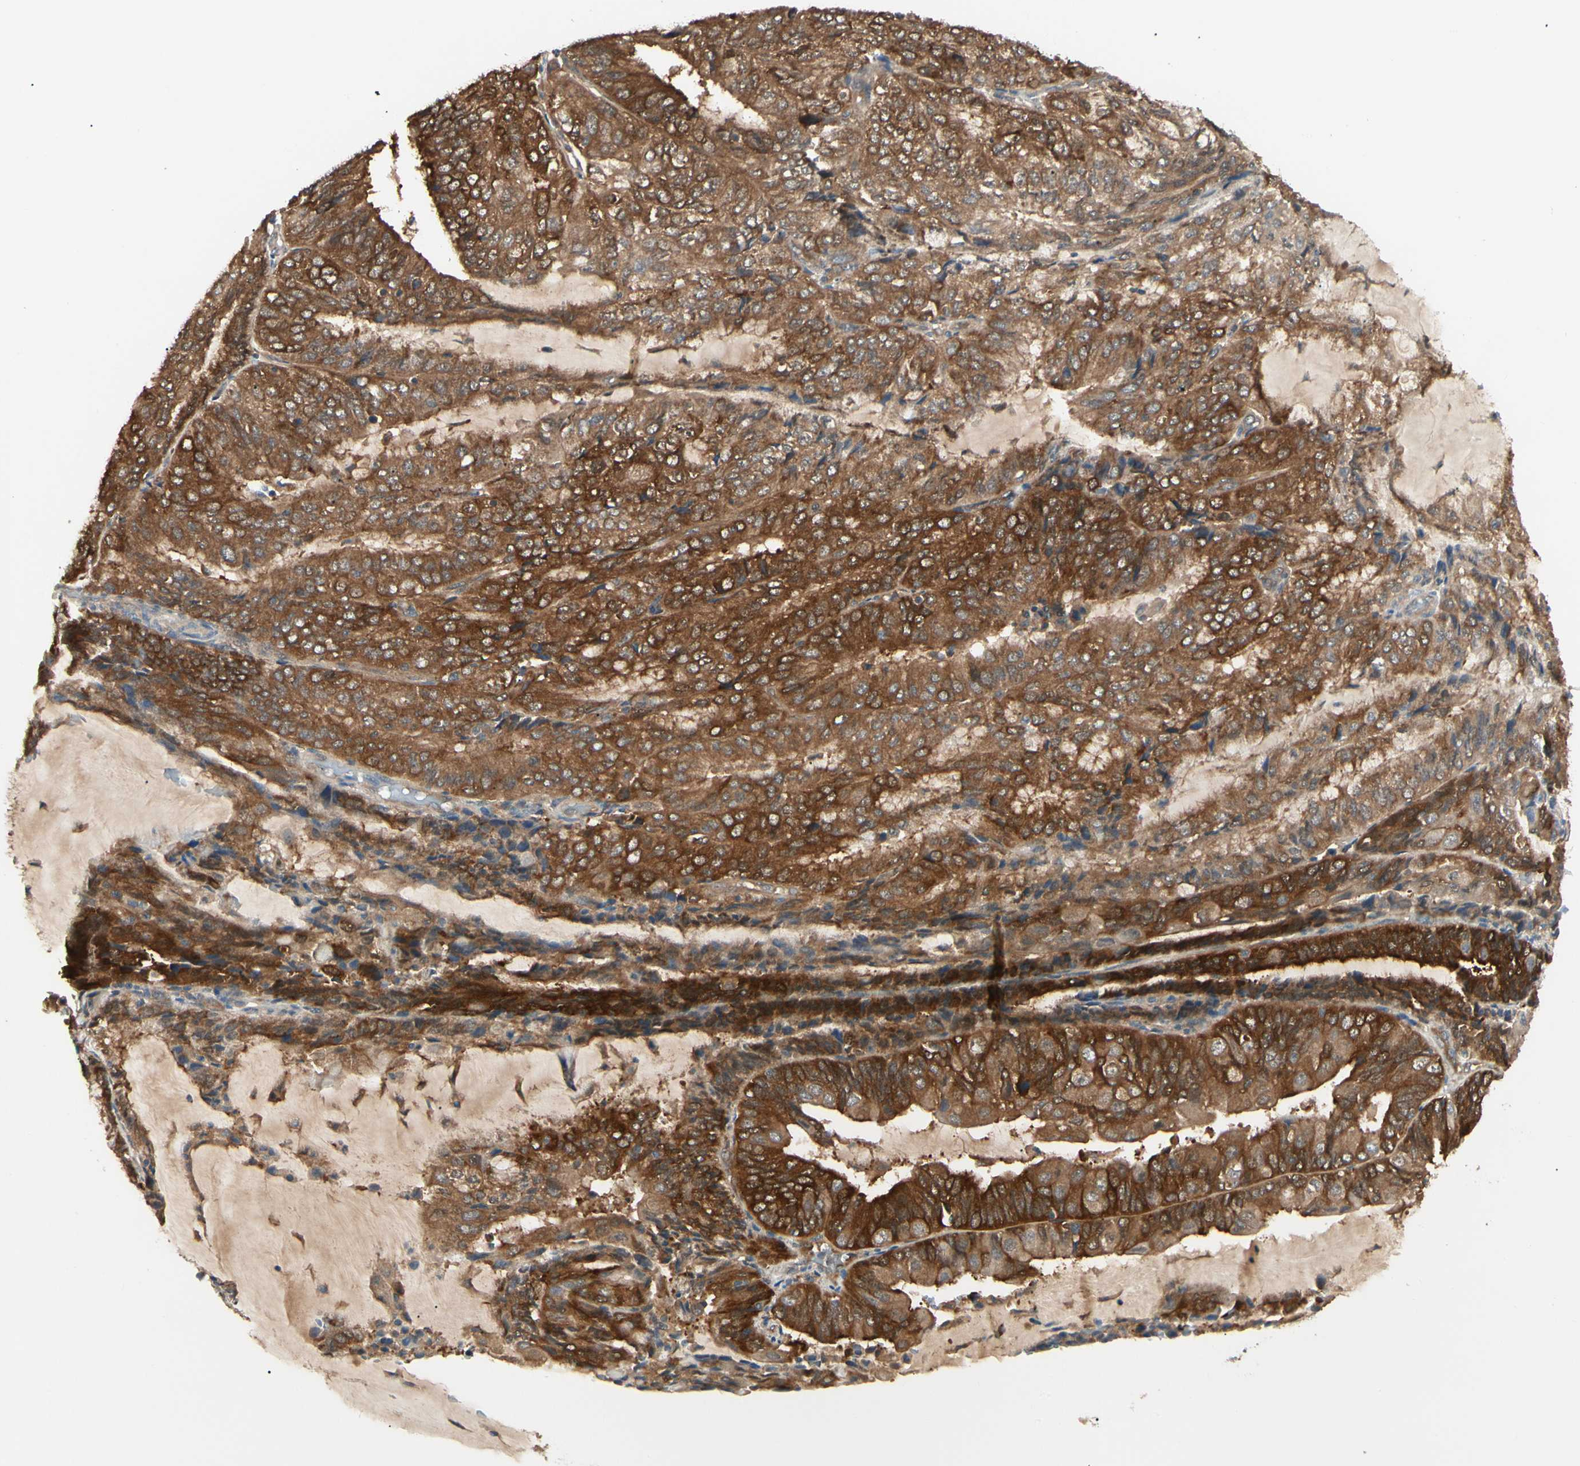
{"staining": {"intensity": "strong", "quantity": ">75%", "location": "cytoplasmic/membranous"}, "tissue": "endometrial cancer", "cell_type": "Tumor cells", "image_type": "cancer", "snomed": [{"axis": "morphology", "description": "Adenocarcinoma, NOS"}, {"axis": "topography", "description": "Endometrium"}], "caption": "The immunohistochemical stain highlights strong cytoplasmic/membranous staining in tumor cells of endometrial cancer tissue. The staining is performed using DAB brown chromogen to label protein expression. The nuclei are counter-stained blue using hematoxylin.", "gene": "NME1-NME2", "patient": {"sex": "female", "age": 81}}